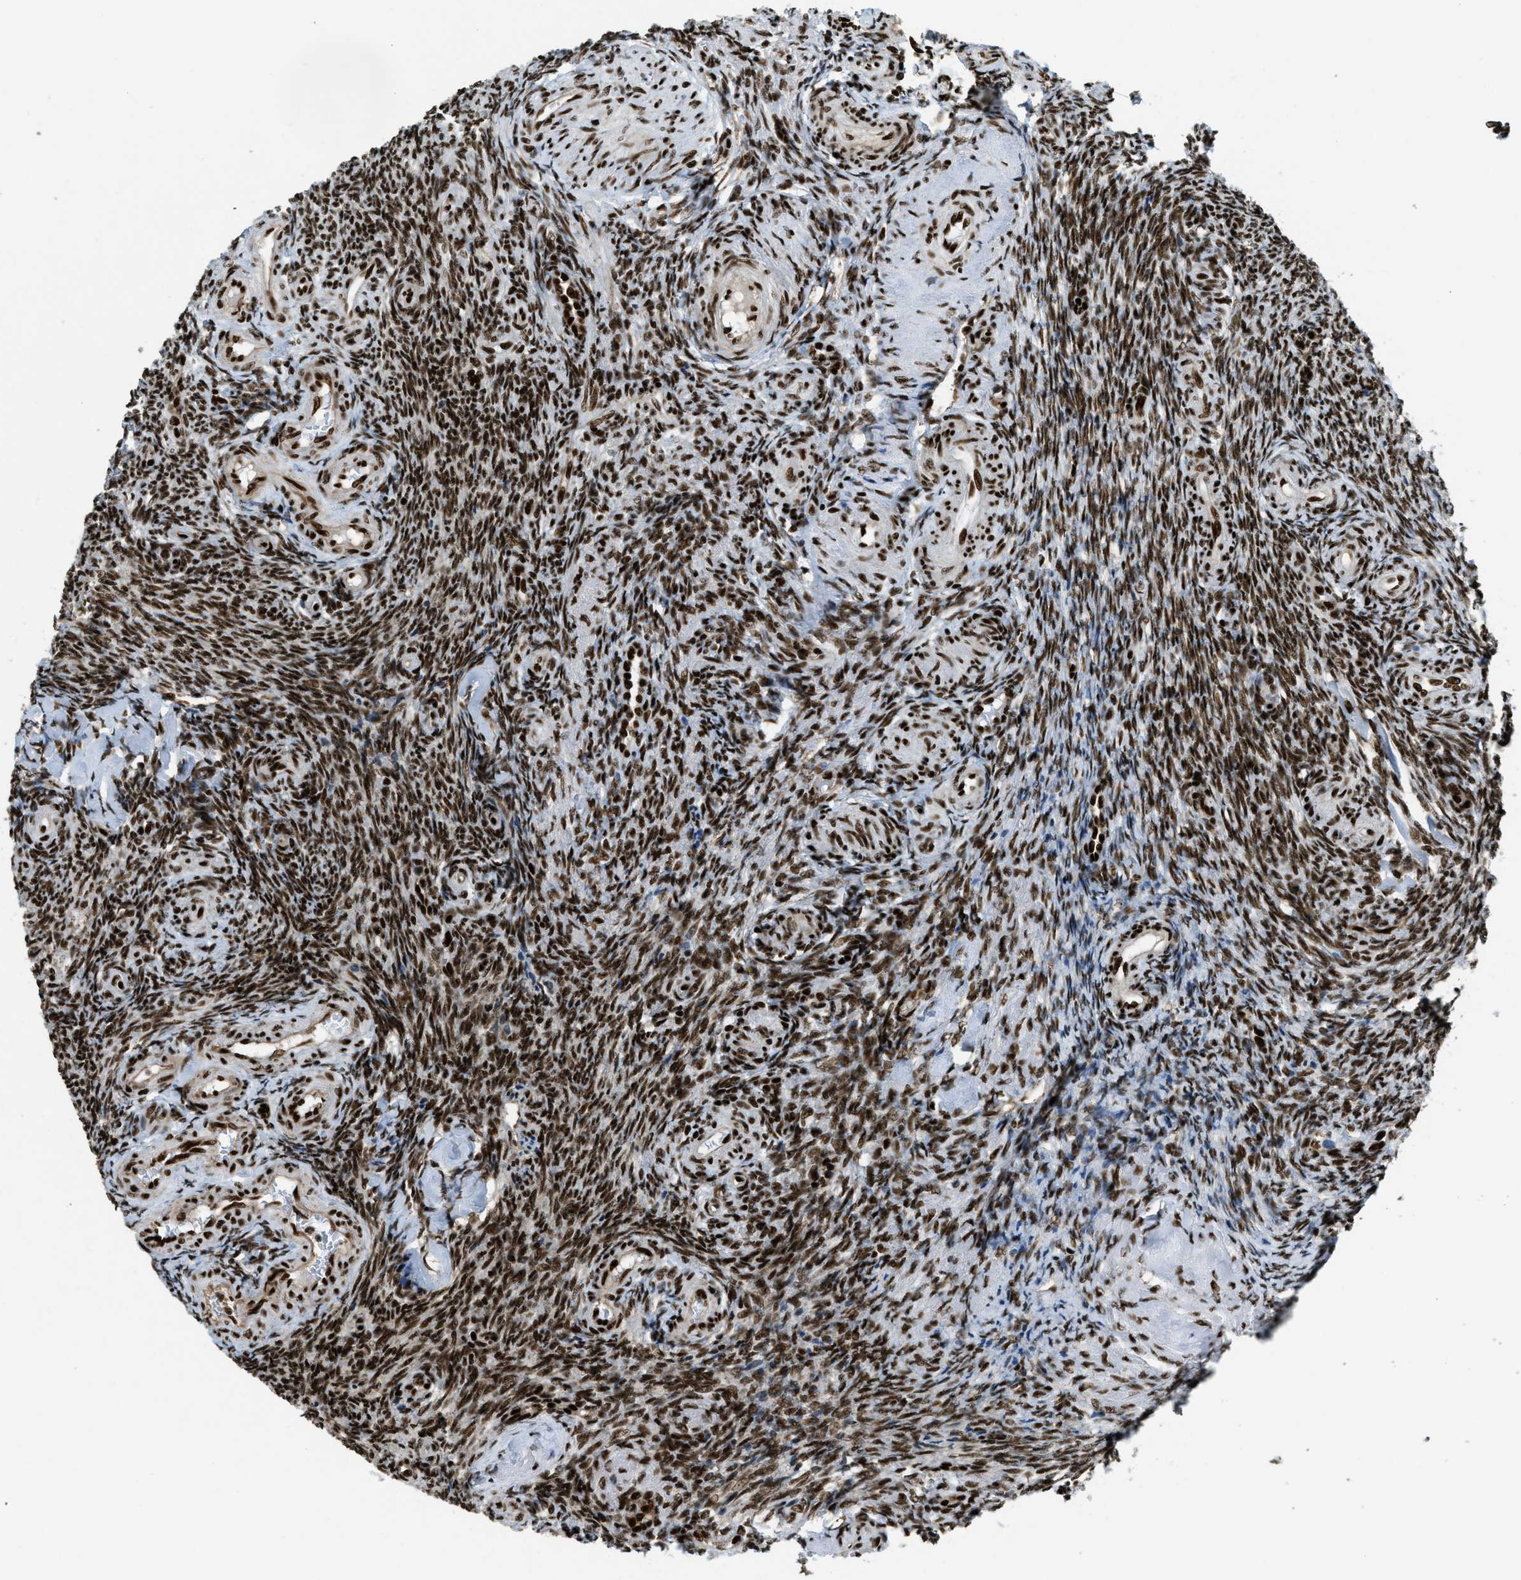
{"staining": {"intensity": "strong", "quantity": ">75%", "location": "nuclear"}, "tissue": "ovary", "cell_type": "Ovarian stroma cells", "image_type": "normal", "snomed": [{"axis": "morphology", "description": "Normal tissue, NOS"}, {"axis": "topography", "description": "Ovary"}], "caption": "Immunohistochemistry (IHC) (DAB) staining of unremarkable human ovary reveals strong nuclear protein staining in about >75% of ovarian stroma cells.", "gene": "GABPB1", "patient": {"sex": "female", "age": 41}}